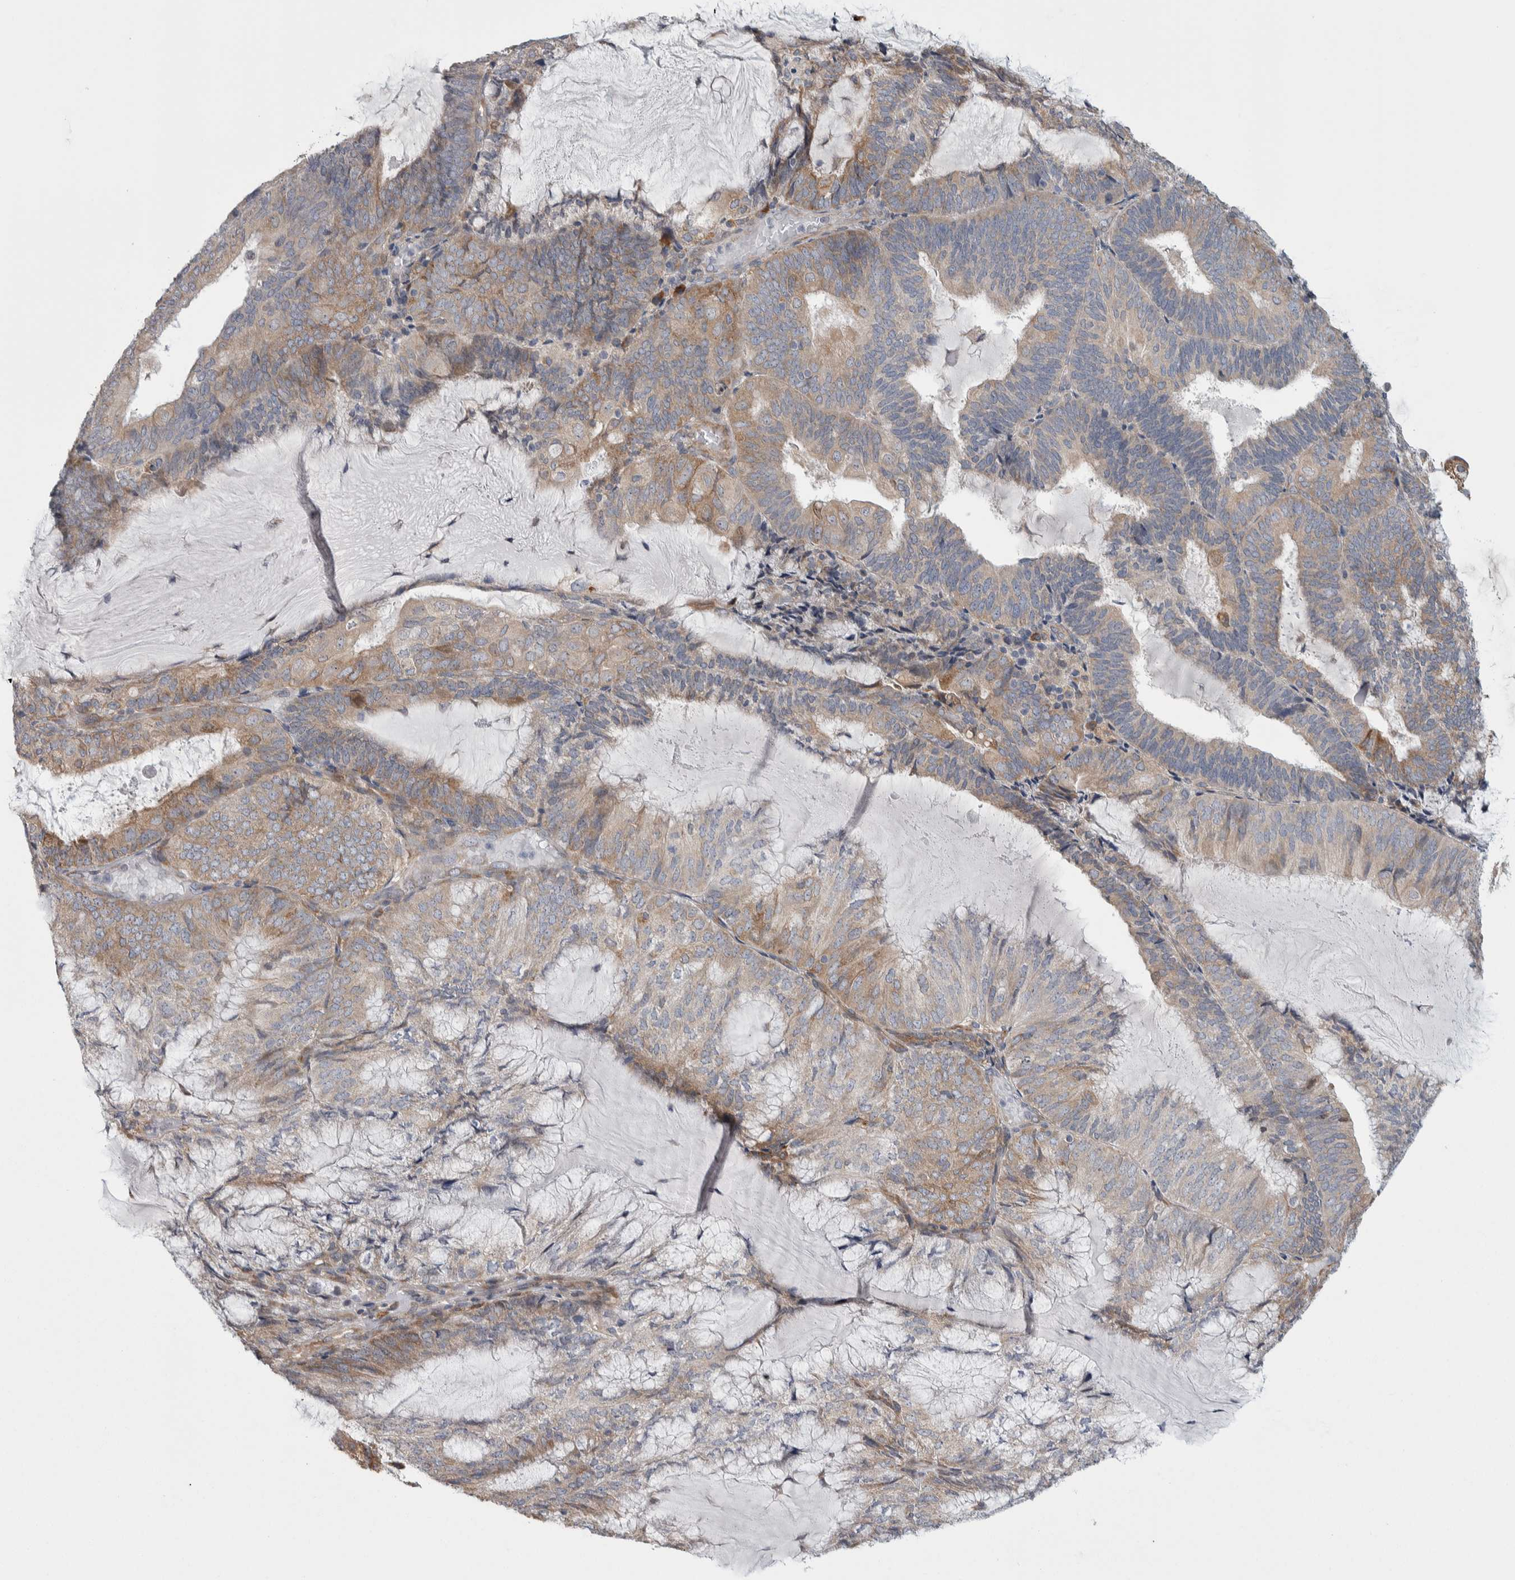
{"staining": {"intensity": "weak", "quantity": ">75%", "location": "cytoplasmic/membranous"}, "tissue": "endometrial cancer", "cell_type": "Tumor cells", "image_type": "cancer", "snomed": [{"axis": "morphology", "description": "Adenocarcinoma, NOS"}, {"axis": "topography", "description": "Endometrium"}], "caption": "Protein positivity by IHC exhibits weak cytoplasmic/membranous staining in approximately >75% of tumor cells in endometrial adenocarcinoma. The protein of interest is stained brown, and the nuclei are stained in blue (DAB IHC with brightfield microscopy, high magnification).", "gene": "IBTK", "patient": {"sex": "female", "age": 81}}